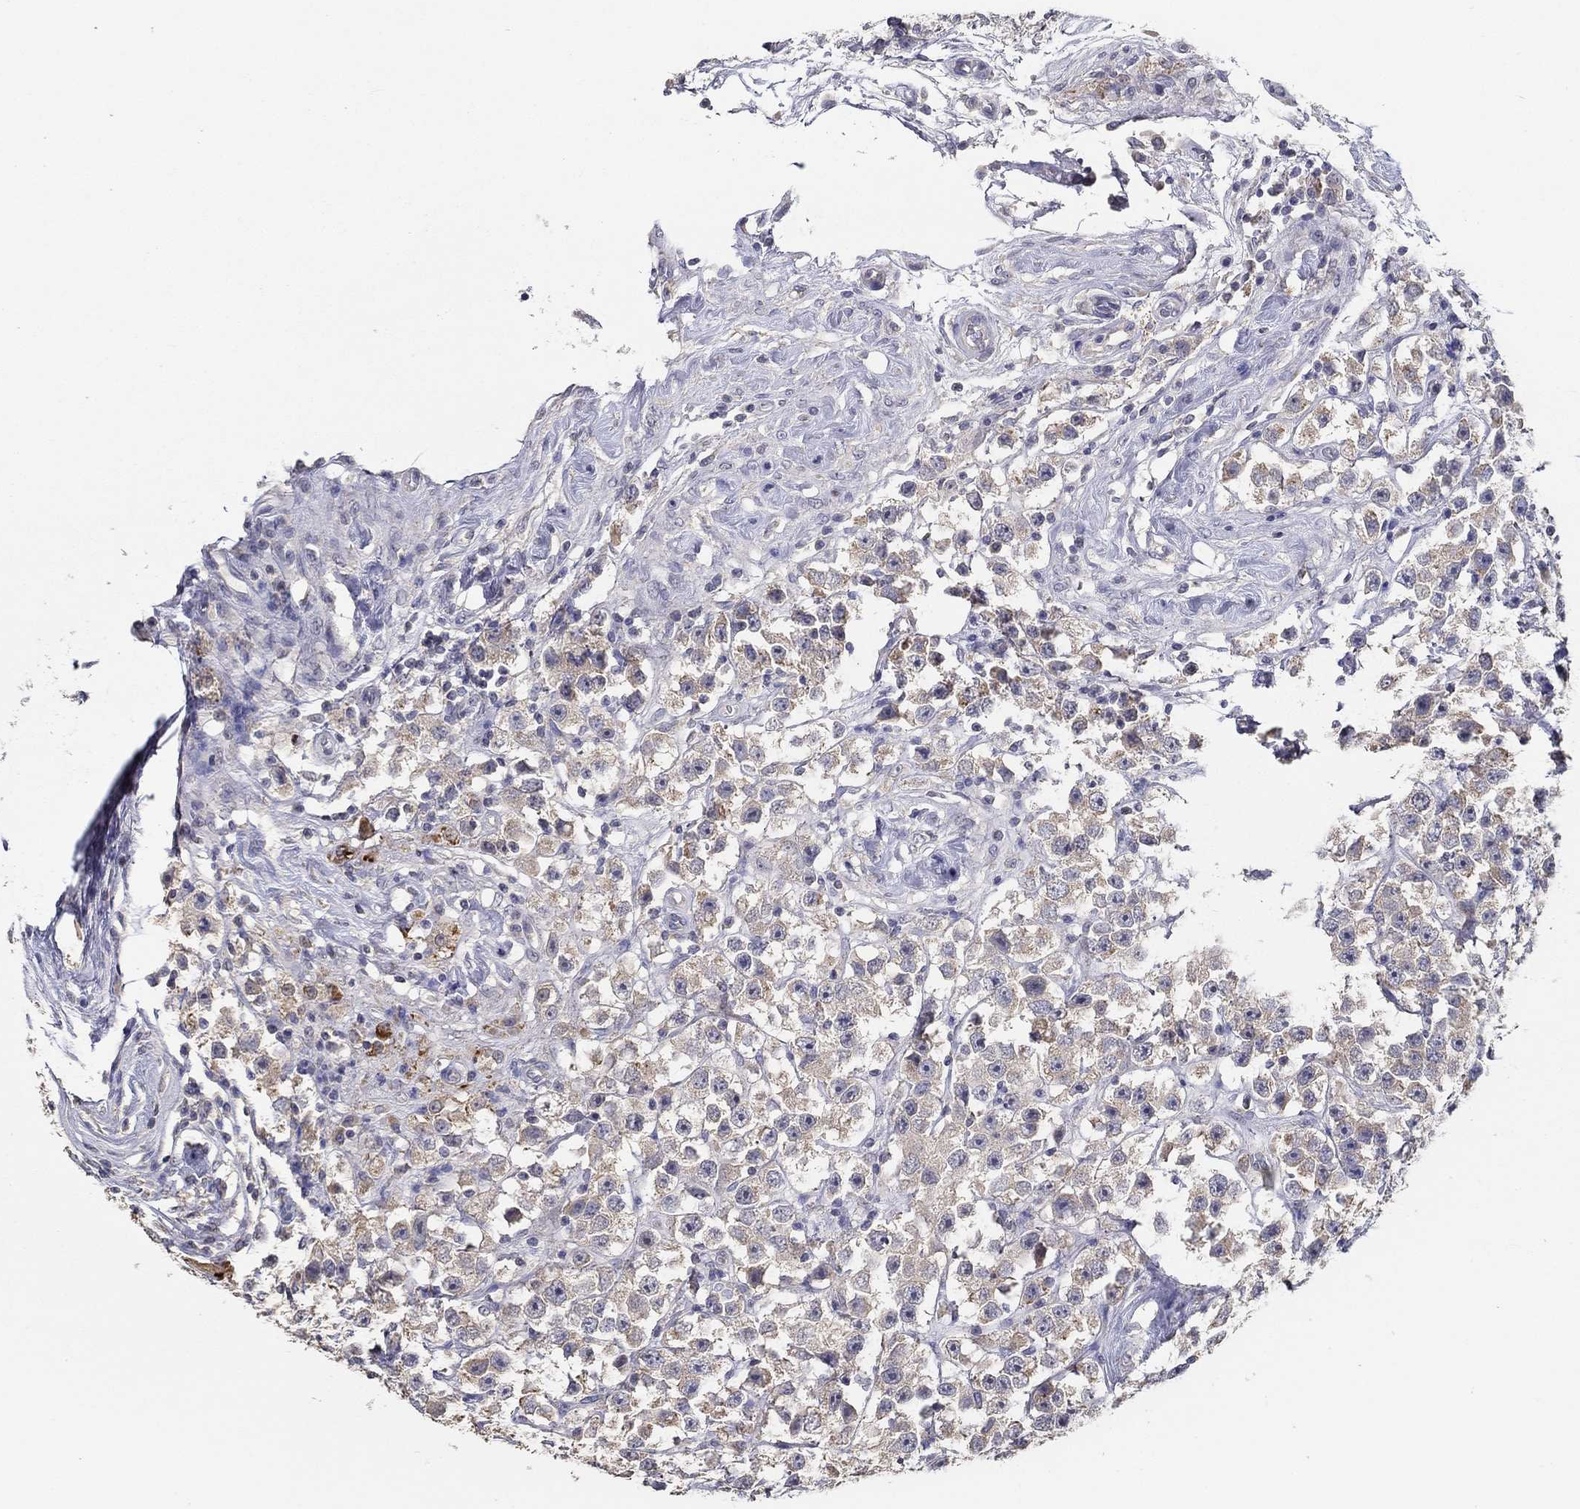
{"staining": {"intensity": "weak", "quantity": "<25%", "location": "cytoplasmic/membranous"}, "tissue": "testis cancer", "cell_type": "Tumor cells", "image_type": "cancer", "snomed": [{"axis": "morphology", "description": "Seminoma, NOS"}, {"axis": "topography", "description": "Testis"}], "caption": "The image shows no staining of tumor cells in testis cancer (seminoma).", "gene": "DOCK3", "patient": {"sex": "male", "age": 45}}